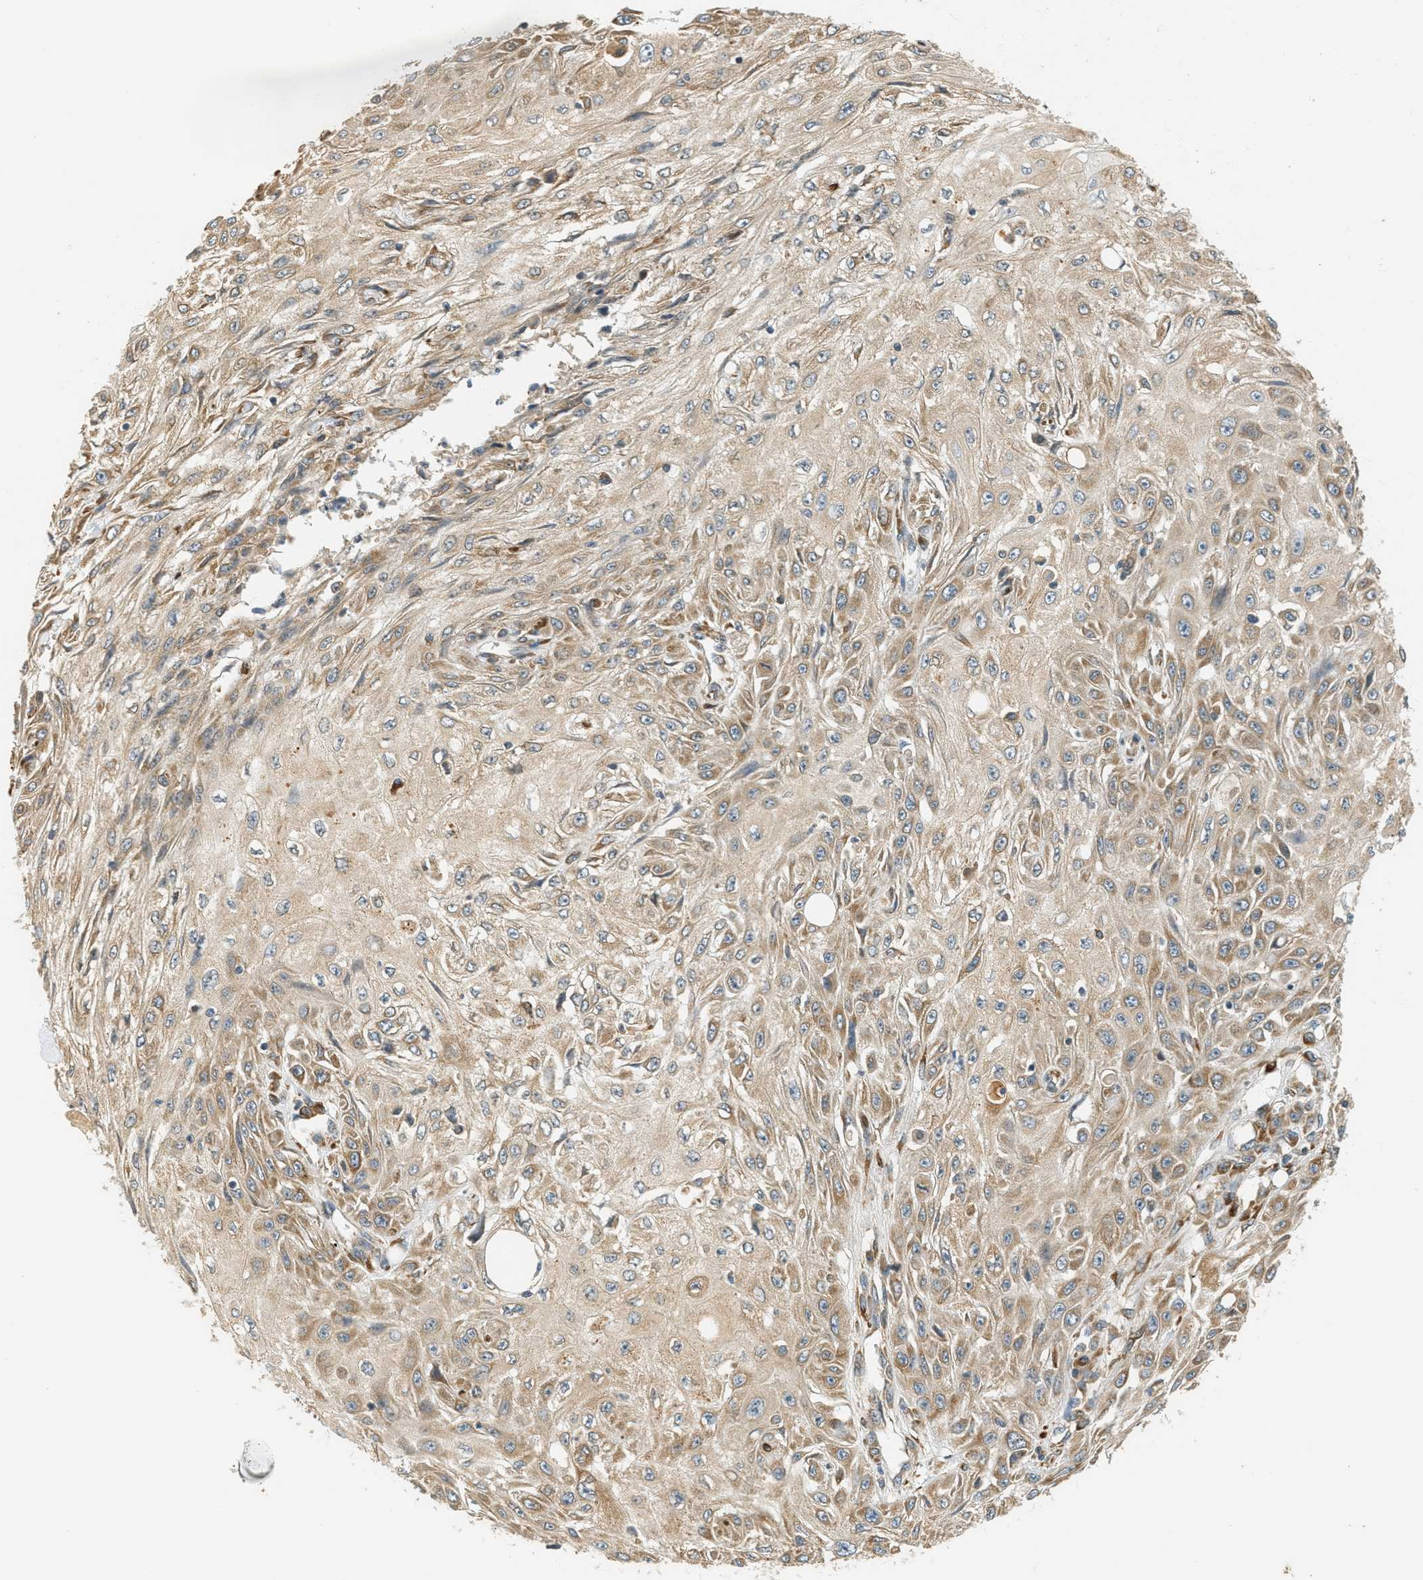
{"staining": {"intensity": "weak", "quantity": ">75%", "location": "cytoplasmic/membranous"}, "tissue": "skin cancer", "cell_type": "Tumor cells", "image_type": "cancer", "snomed": [{"axis": "morphology", "description": "Squamous cell carcinoma, NOS"}, {"axis": "topography", "description": "Skin"}], "caption": "This micrograph shows skin squamous cell carcinoma stained with IHC to label a protein in brown. The cytoplasmic/membranous of tumor cells show weak positivity for the protein. Nuclei are counter-stained blue.", "gene": "PDK1", "patient": {"sex": "male", "age": 75}}